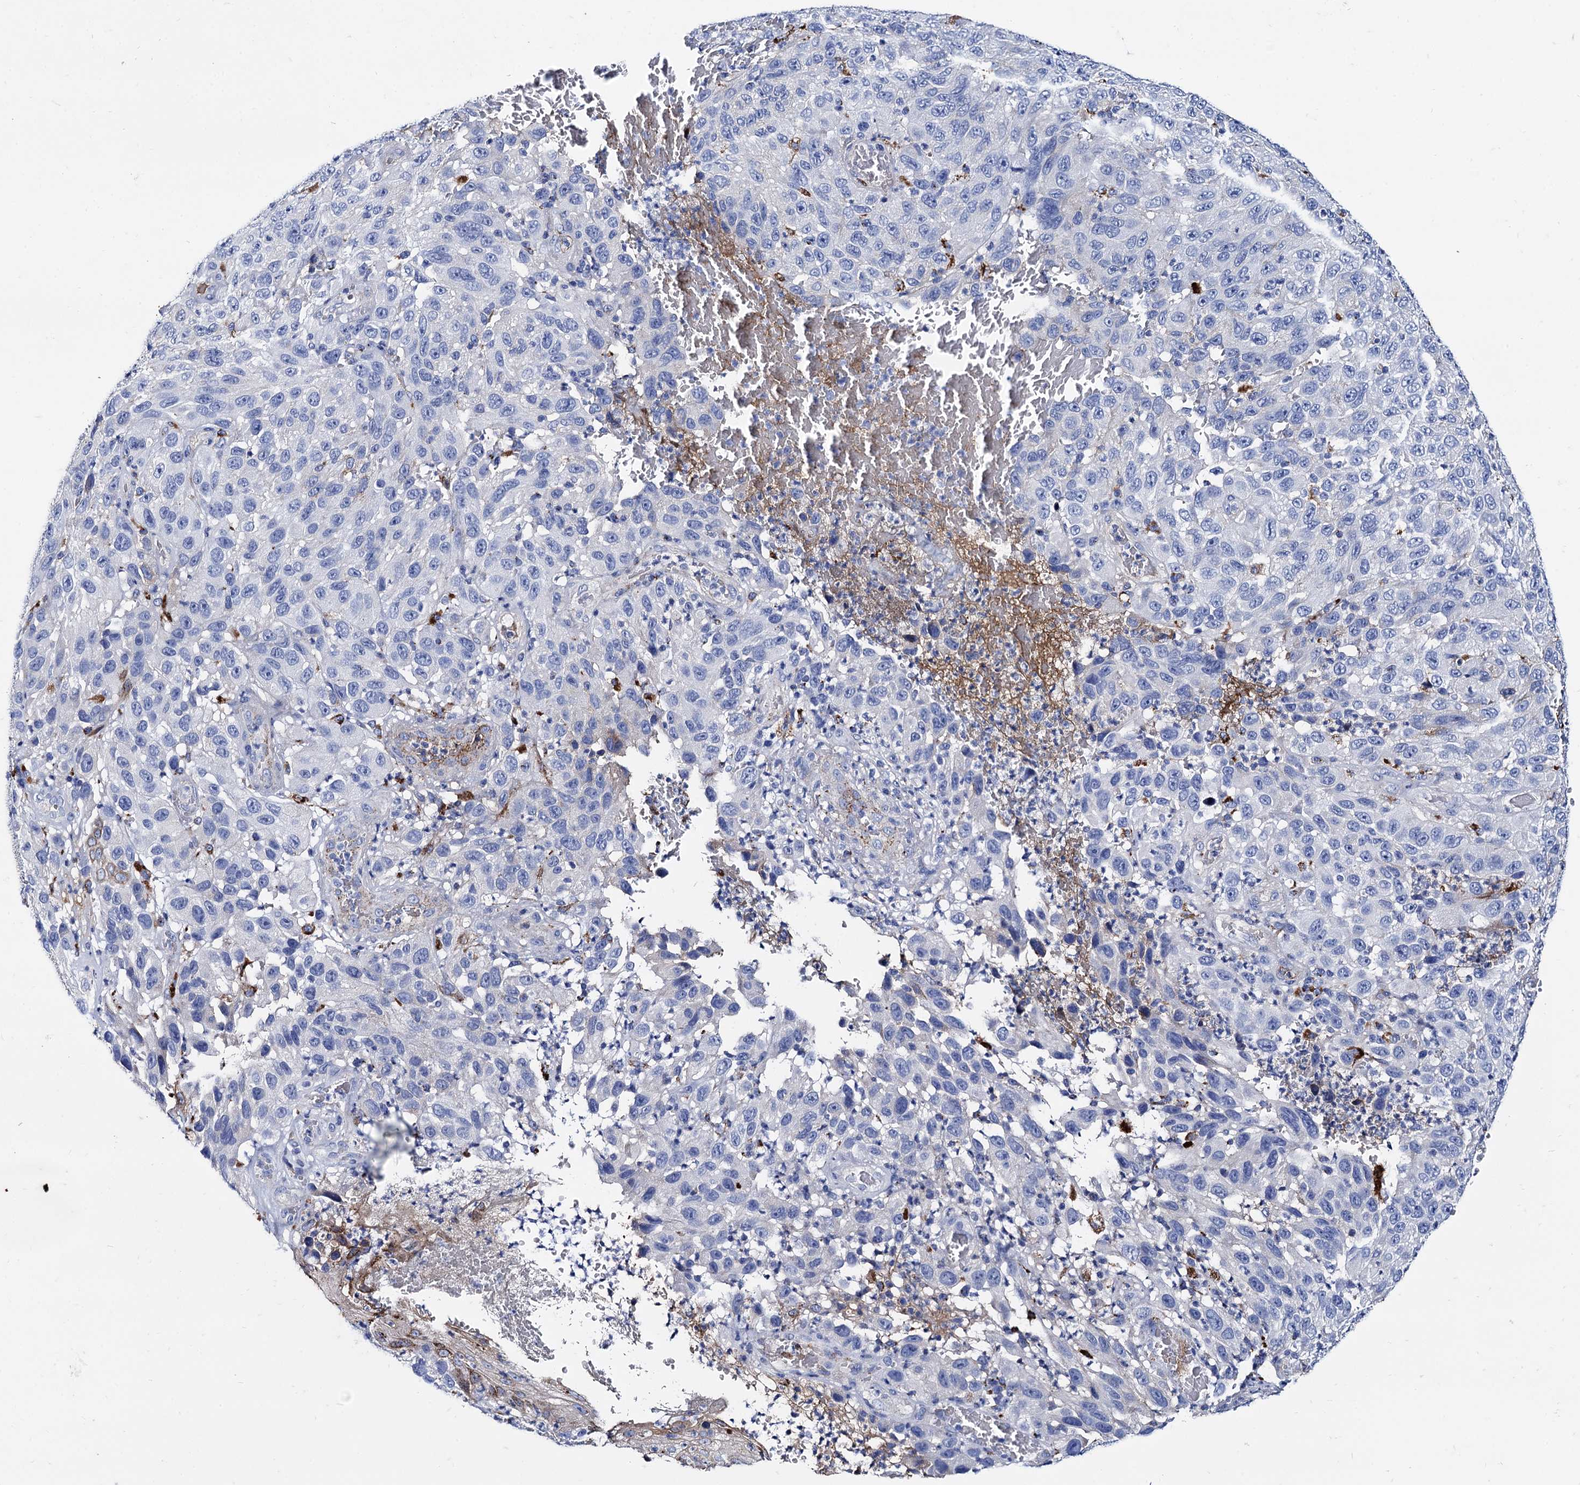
{"staining": {"intensity": "negative", "quantity": "none", "location": "none"}, "tissue": "melanoma", "cell_type": "Tumor cells", "image_type": "cancer", "snomed": [{"axis": "morphology", "description": "Normal tissue, NOS"}, {"axis": "morphology", "description": "Malignant melanoma, NOS"}, {"axis": "topography", "description": "Skin"}], "caption": "Immunohistochemical staining of malignant melanoma reveals no significant staining in tumor cells.", "gene": "APOD", "patient": {"sex": "female", "age": 96}}